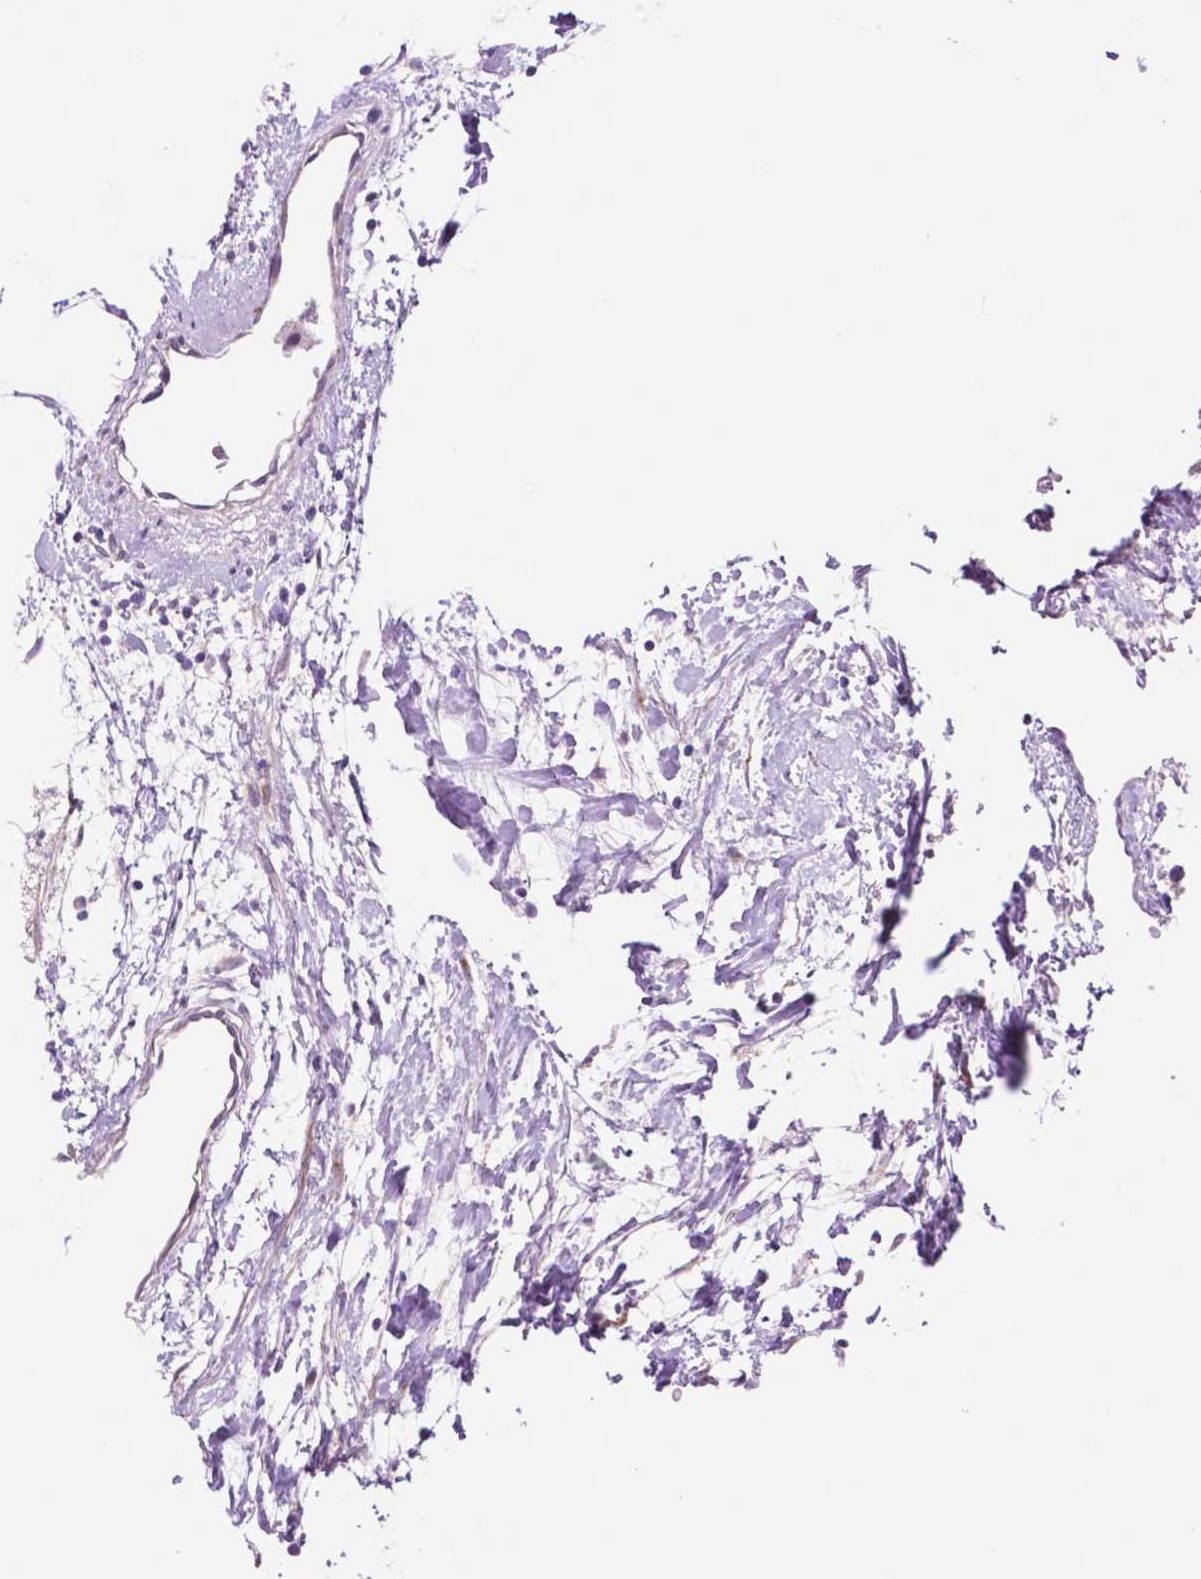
{"staining": {"intensity": "negative", "quantity": "none", "location": "none"}, "tissue": "renal cancer", "cell_type": "Tumor cells", "image_type": "cancer", "snomed": [{"axis": "morphology", "description": "Adenocarcinoma, NOS"}, {"axis": "topography", "description": "Kidney"}], "caption": "Renal cancer stained for a protein using immunohistochemistry (IHC) exhibits no positivity tumor cells.", "gene": "ACY3", "patient": {"sex": "male", "age": 59}}